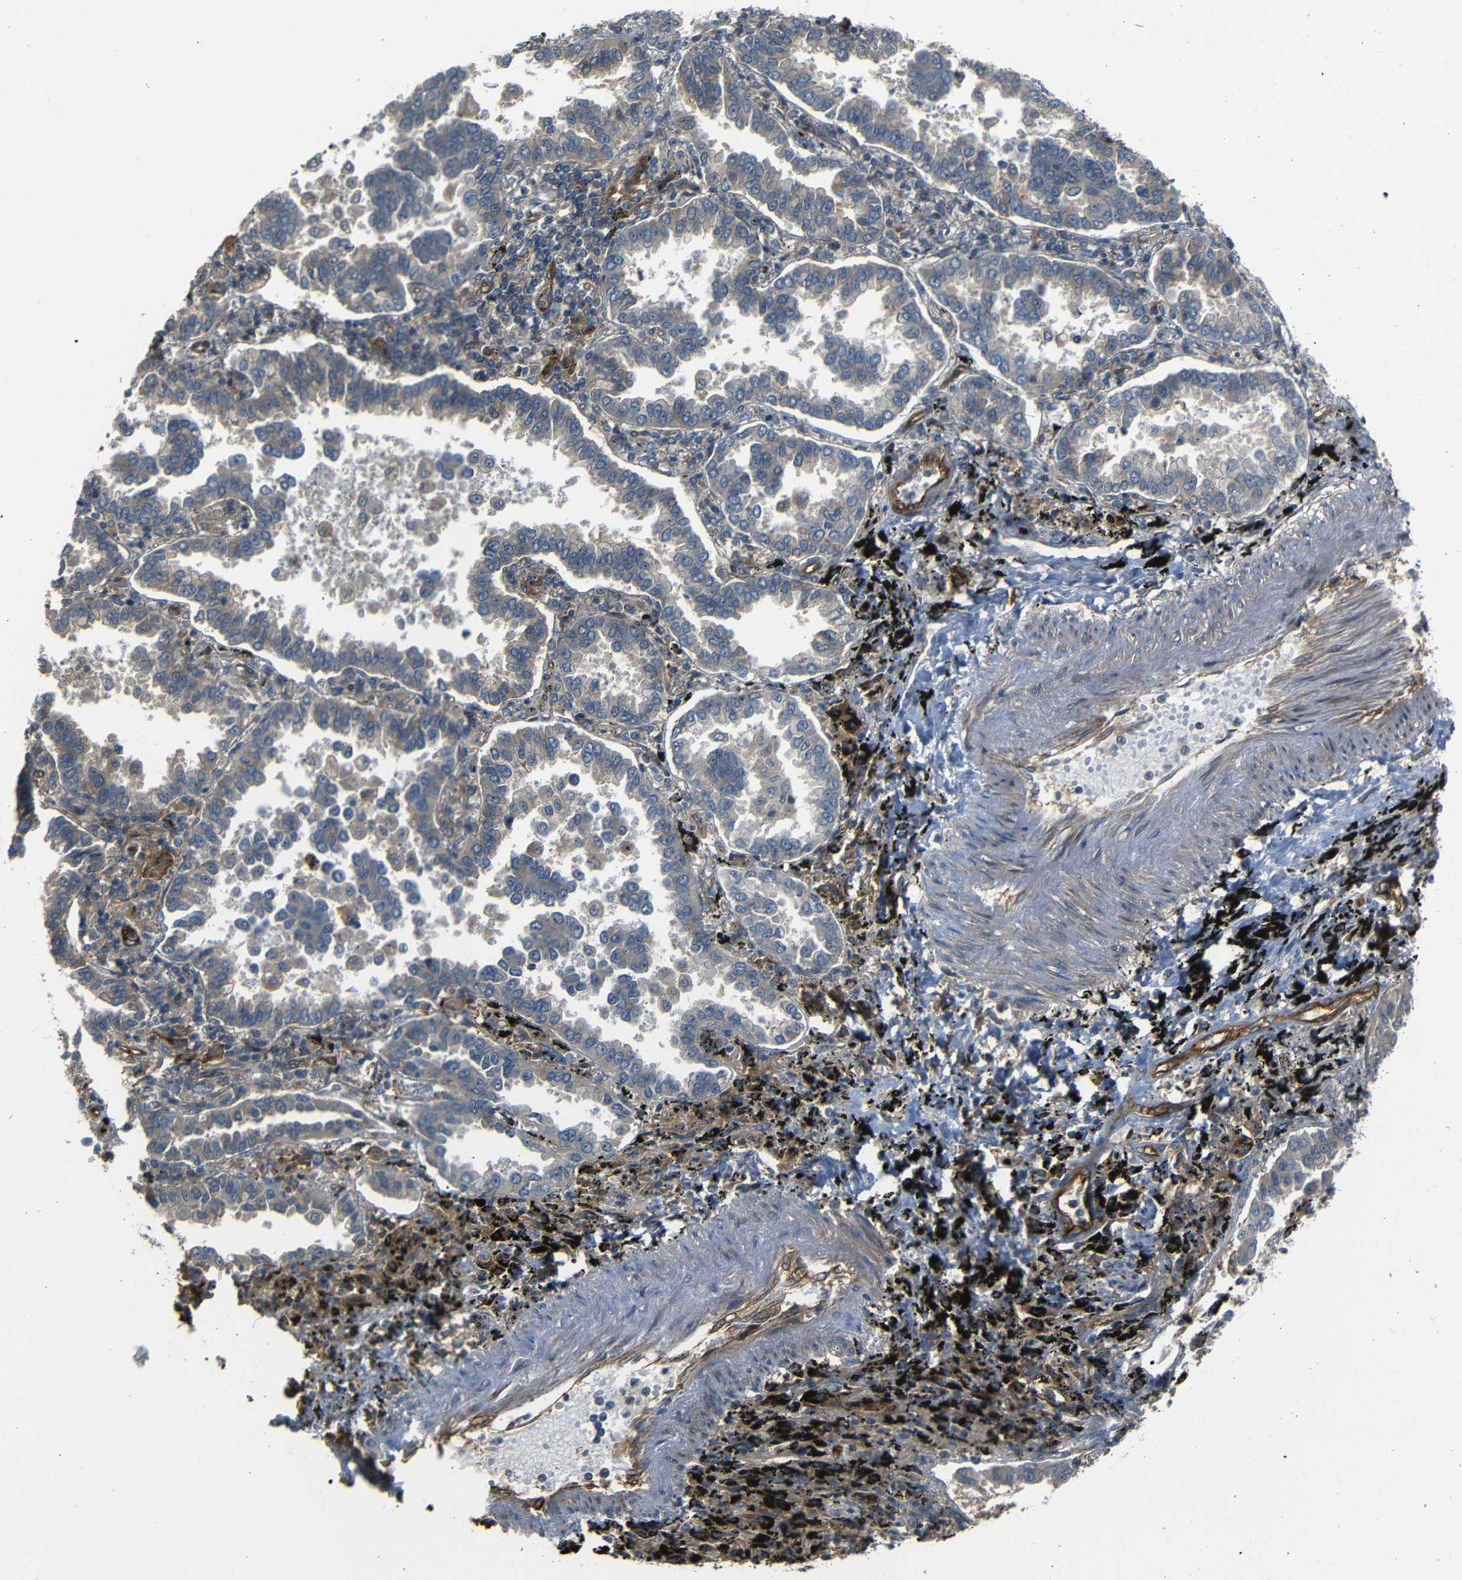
{"staining": {"intensity": "weak", "quantity": ">75%", "location": "cytoplasmic/membranous"}, "tissue": "lung cancer", "cell_type": "Tumor cells", "image_type": "cancer", "snomed": [{"axis": "morphology", "description": "Normal tissue, NOS"}, {"axis": "morphology", "description": "Adenocarcinoma, NOS"}, {"axis": "topography", "description": "Lung"}], "caption": "Immunohistochemical staining of lung adenocarcinoma reveals low levels of weak cytoplasmic/membranous protein positivity in approximately >75% of tumor cells.", "gene": "RELL1", "patient": {"sex": "male", "age": 59}}